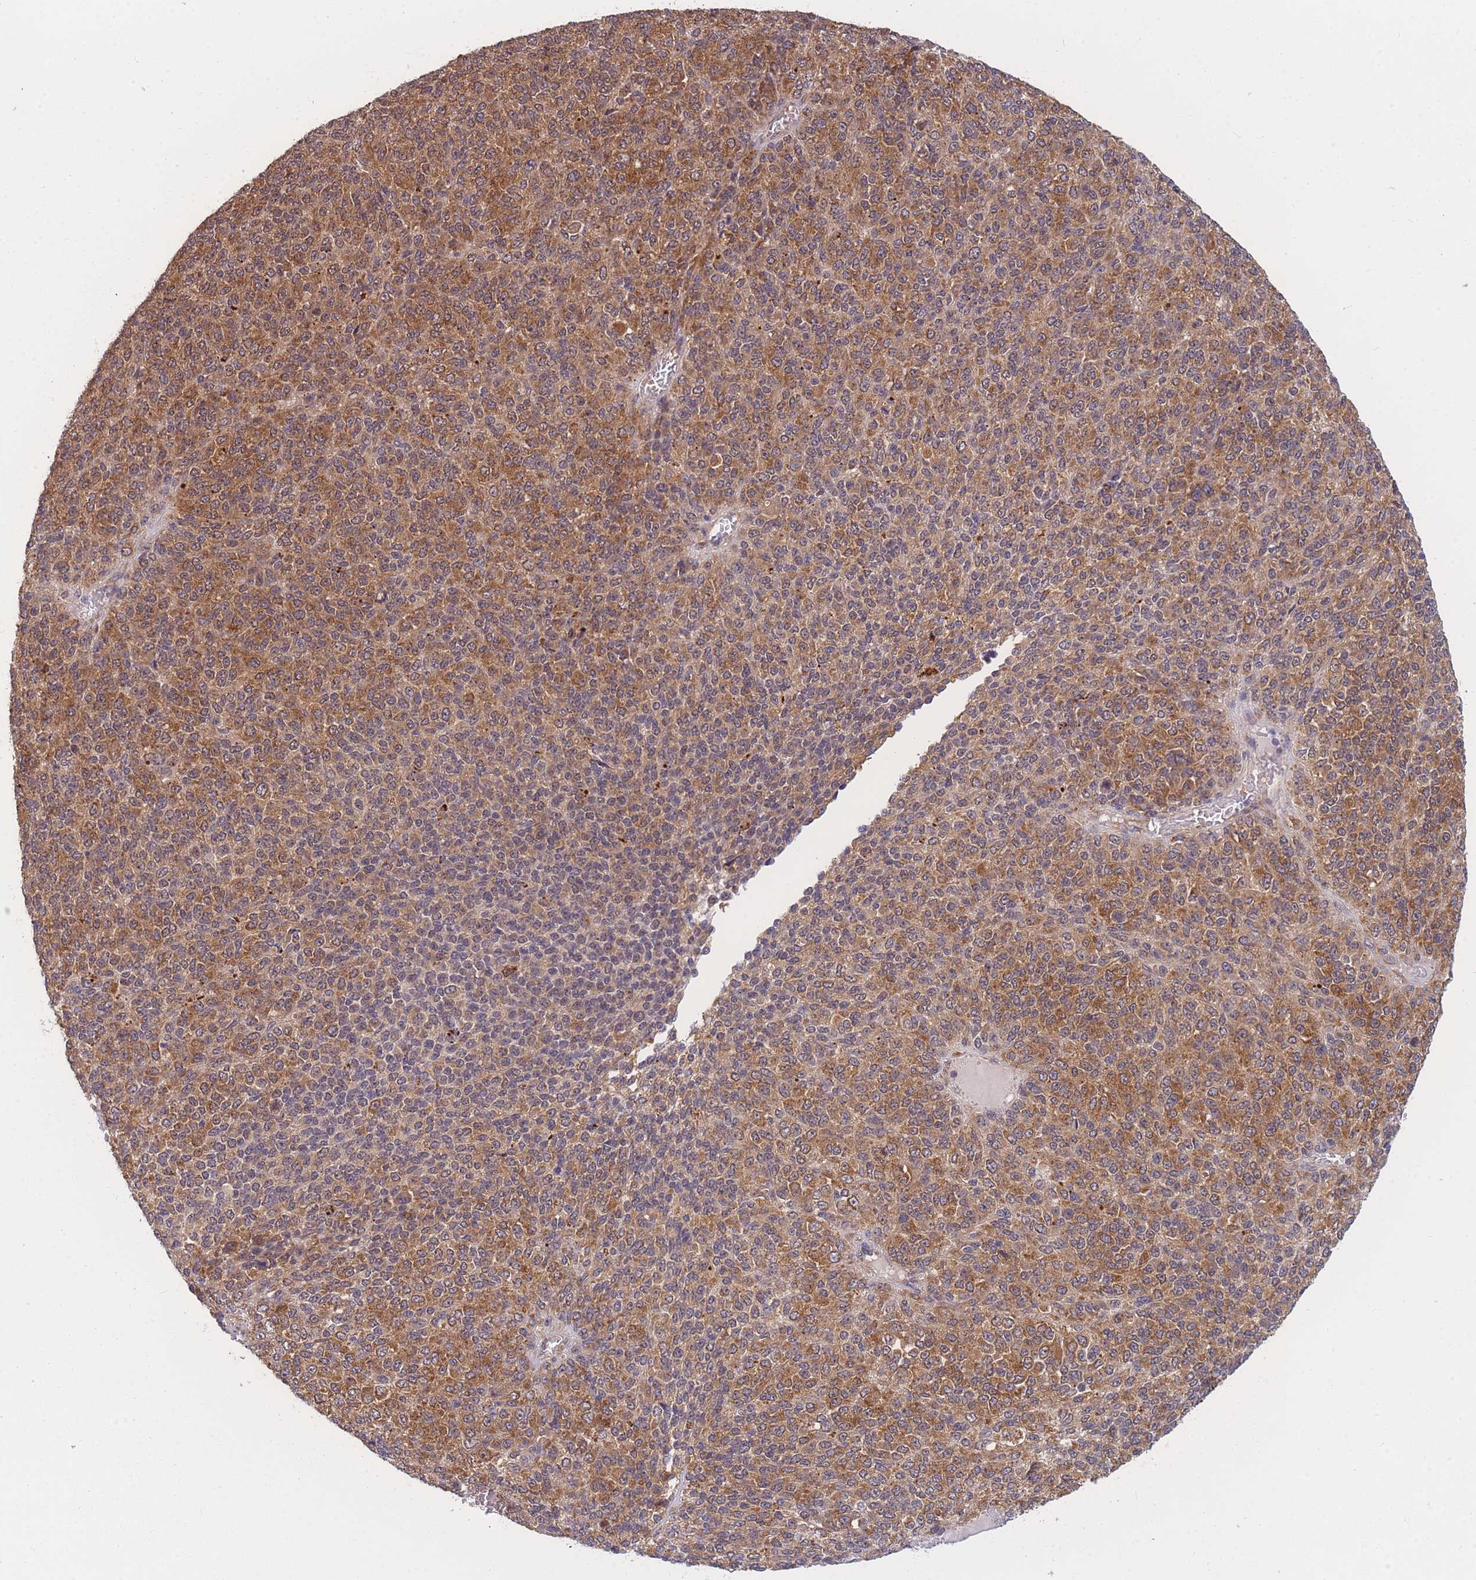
{"staining": {"intensity": "moderate", "quantity": ">75%", "location": "cytoplasmic/membranous"}, "tissue": "melanoma", "cell_type": "Tumor cells", "image_type": "cancer", "snomed": [{"axis": "morphology", "description": "Malignant melanoma, Metastatic site"}, {"axis": "topography", "description": "Brain"}], "caption": "An immunohistochemistry (IHC) micrograph of tumor tissue is shown. Protein staining in brown highlights moderate cytoplasmic/membranous positivity in melanoma within tumor cells. (Brightfield microscopy of DAB IHC at high magnification).", "gene": "MRPL23", "patient": {"sex": "female", "age": 56}}